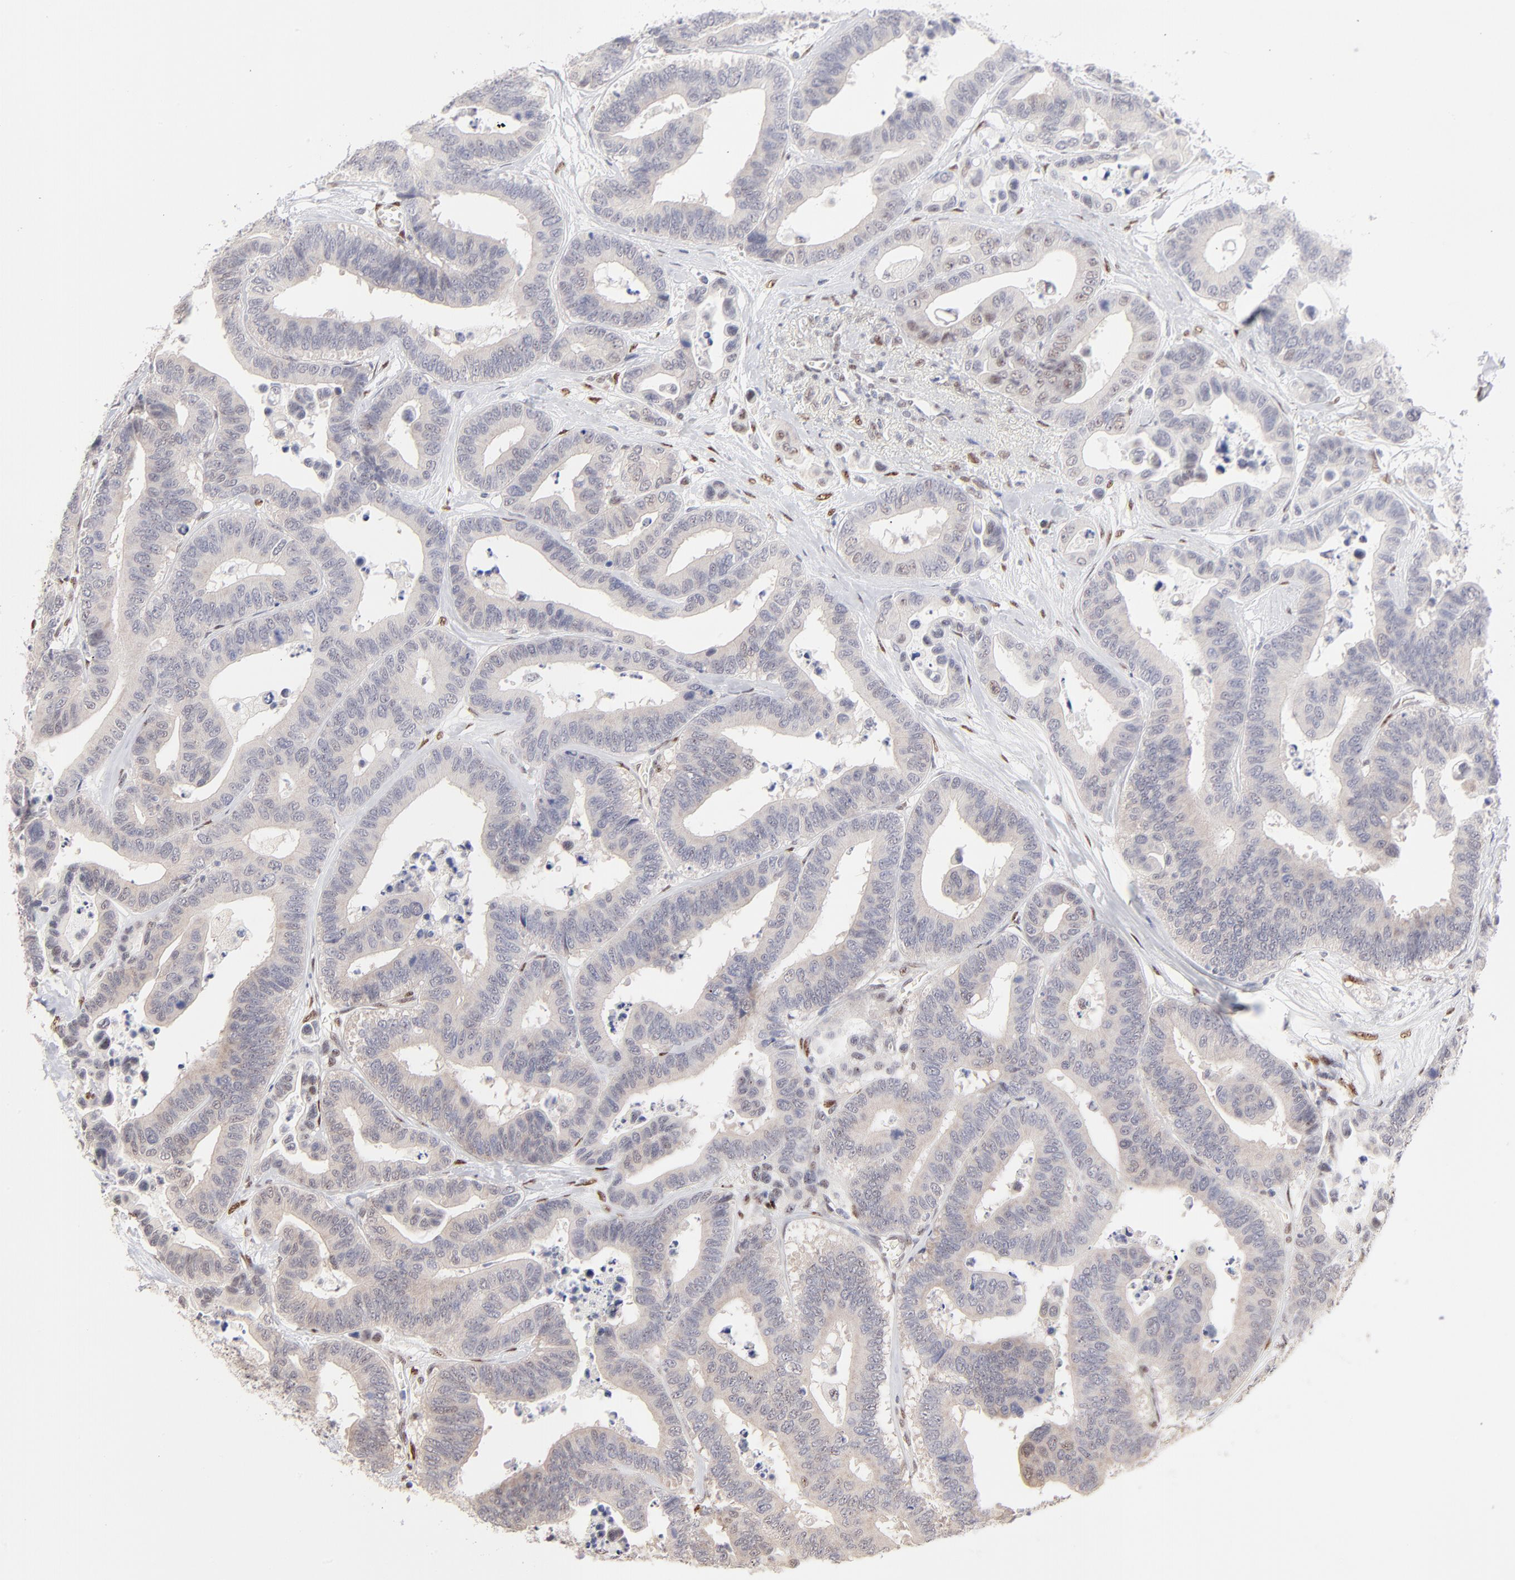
{"staining": {"intensity": "weak", "quantity": "<25%", "location": "nuclear"}, "tissue": "colorectal cancer", "cell_type": "Tumor cells", "image_type": "cancer", "snomed": [{"axis": "morphology", "description": "Adenocarcinoma, NOS"}, {"axis": "topography", "description": "Colon"}], "caption": "A micrograph of human colorectal cancer (adenocarcinoma) is negative for staining in tumor cells. The staining is performed using DAB (3,3'-diaminobenzidine) brown chromogen with nuclei counter-stained in using hematoxylin.", "gene": "STAT3", "patient": {"sex": "male", "age": 82}}